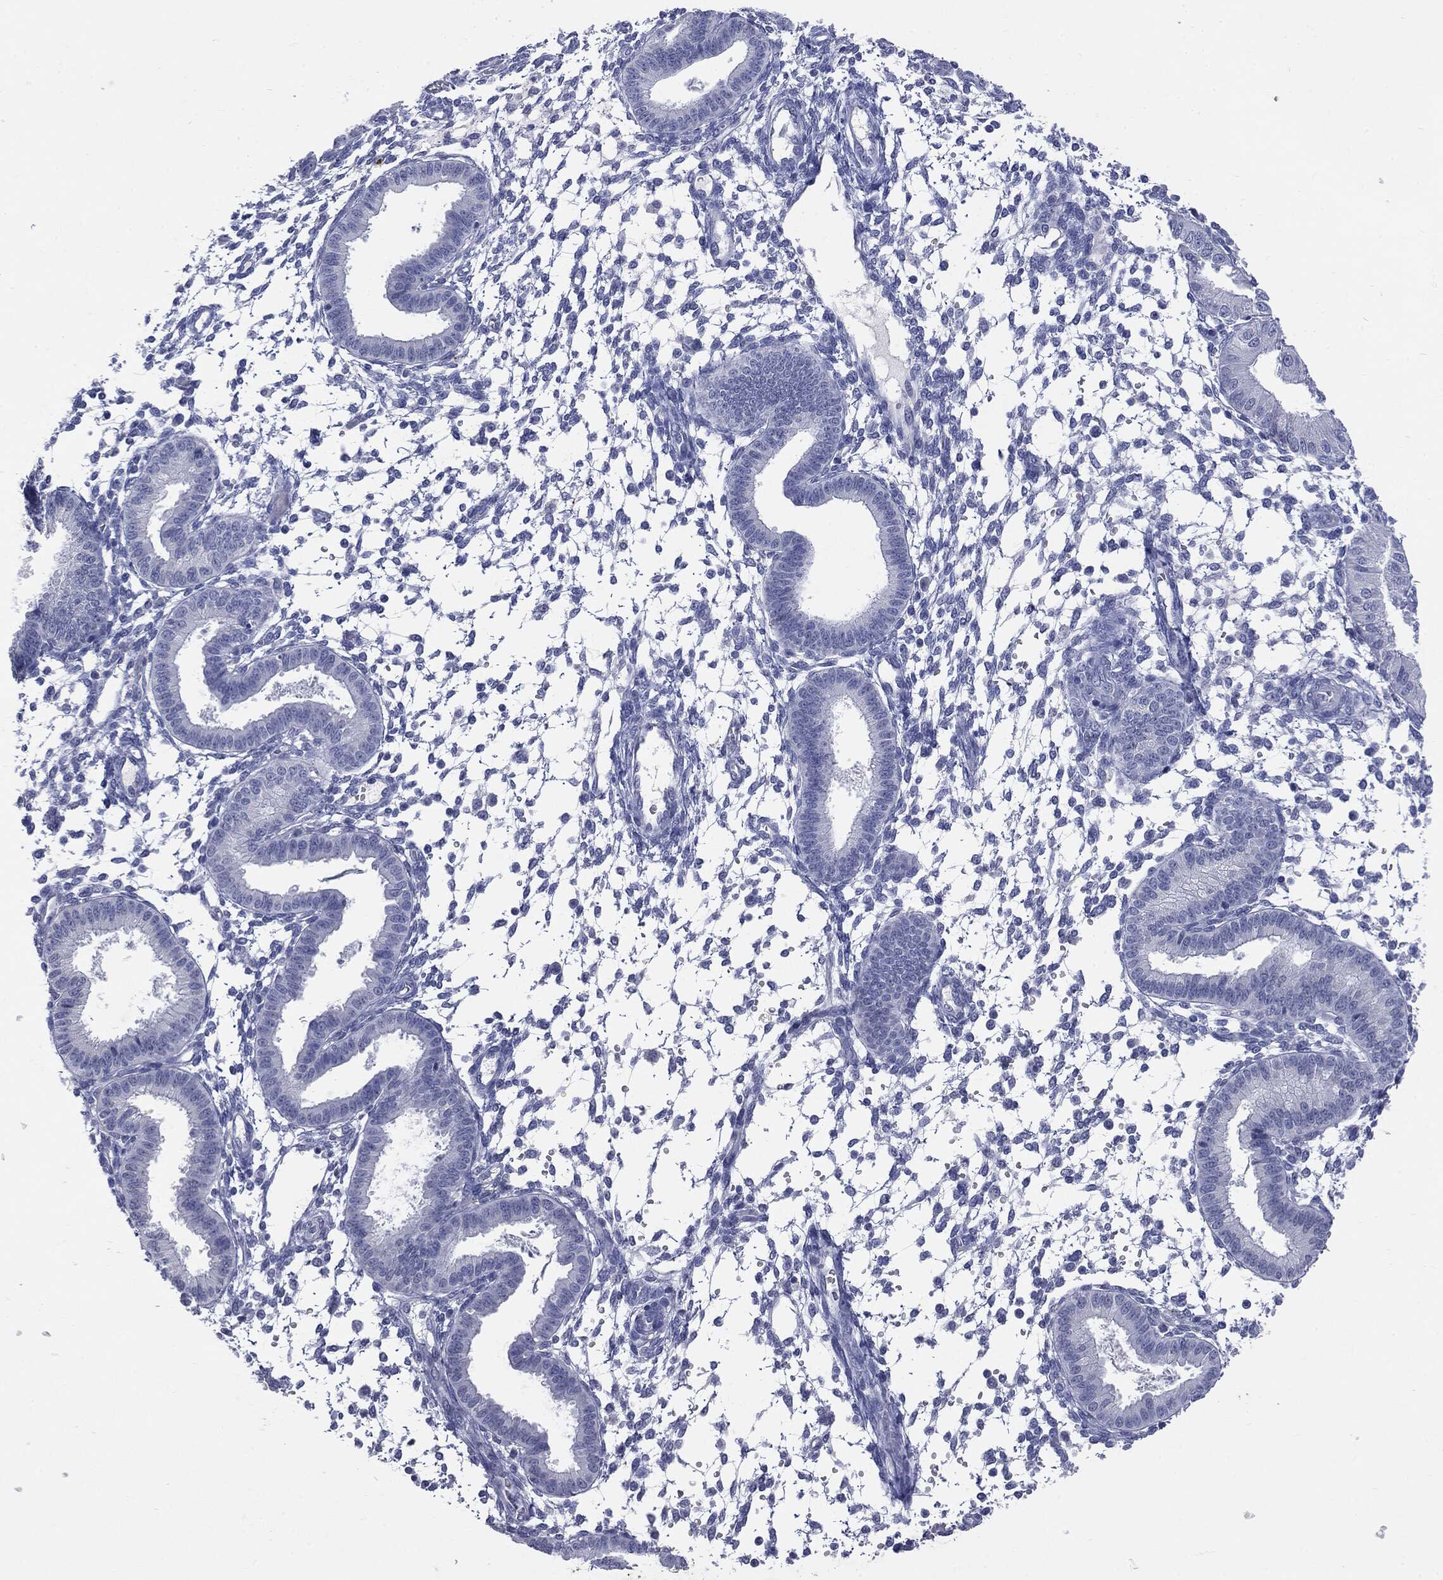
{"staining": {"intensity": "negative", "quantity": "none", "location": "none"}, "tissue": "endometrium", "cell_type": "Cells in endometrial stroma", "image_type": "normal", "snomed": [{"axis": "morphology", "description": "Normal tissue, NOS"}, {"axis": "topography", "description": "Endometrium"}], "caption": "Benign endometrium was stained to show a protein in brown. There is no significant staining in cells in endometrial stroma. The staining is performed using DAB brown chromogen with nuclei counter-stained in using hematoxylin.", "gene": "TSHB", "patient": {"sex": "female", "age": 43}}